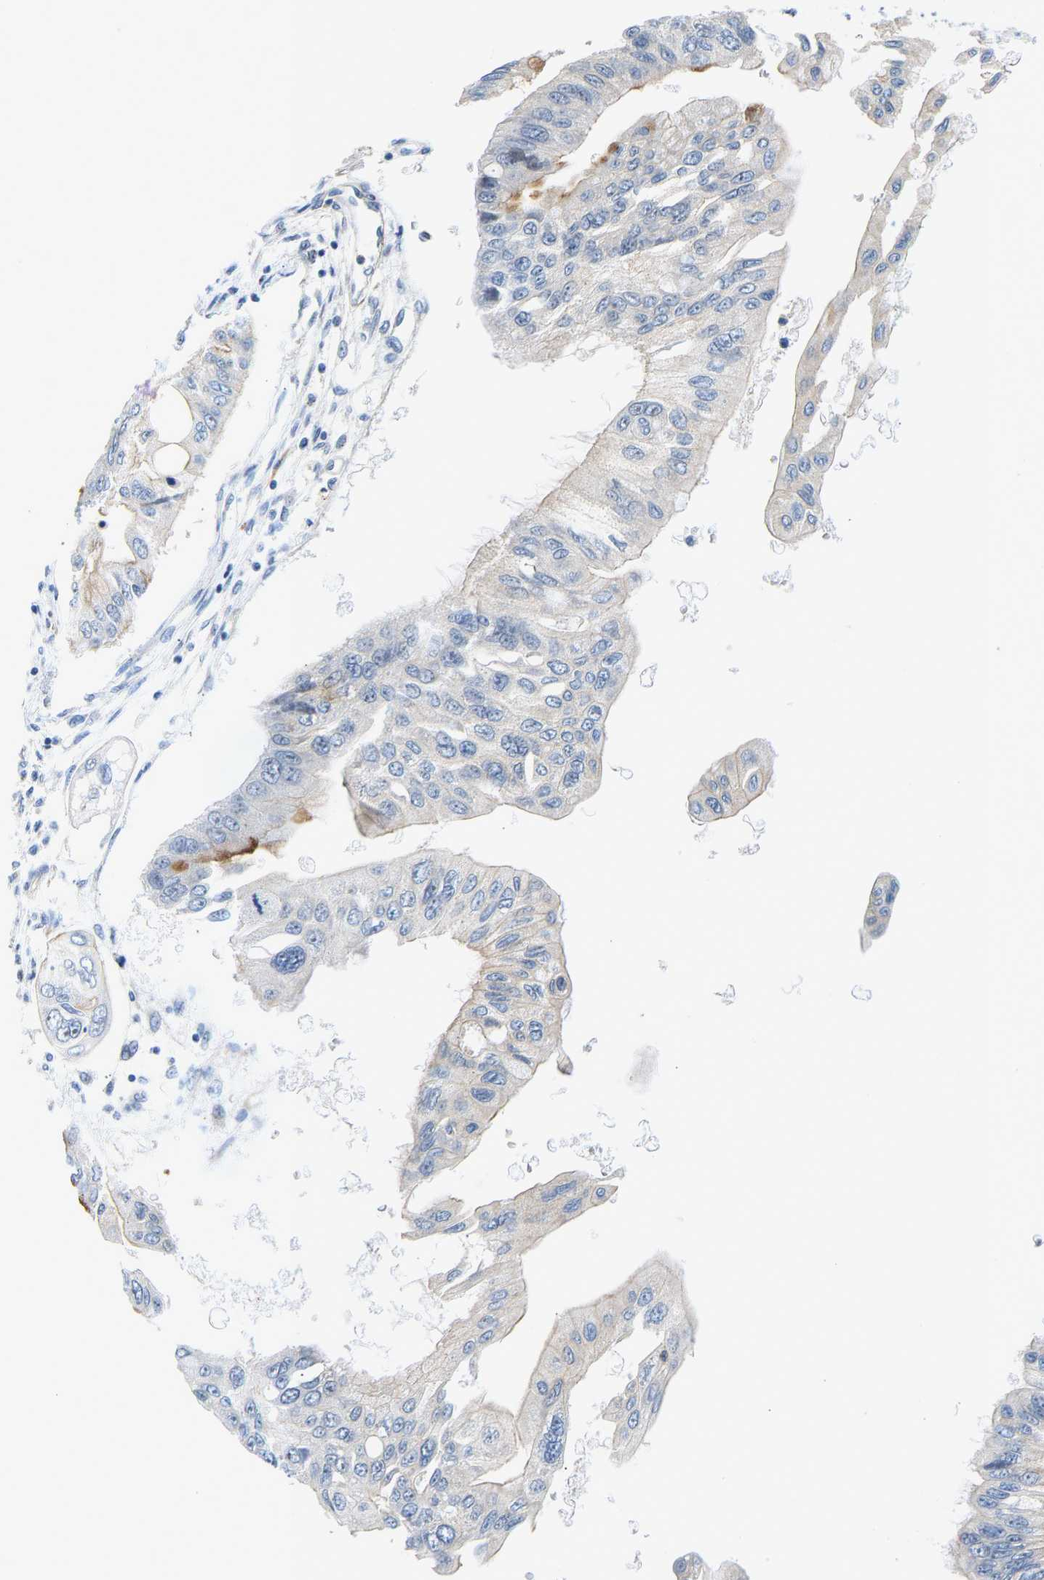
{"staining": {"intensity": "negative", "quantity": "none", "location": "none"}, "tissue": "pancreatic cancer", "cell_type": "Tumor cells", "image_type": "cancer", "snomed": [{"axis": "morphology", "description": "Adenocarcinoma, NOS"}, {"axis": "topography", "description": "Pancreas"}], "caption": "Tumor cells are negative for brown protein staining in pancreatic adenocarcinoma. (Brightfield microscopy of DAB immunohistochemistry (IHC) at high magnification).", "gene": "RESF1", "patient": {"sex": "female", "age": 77}}